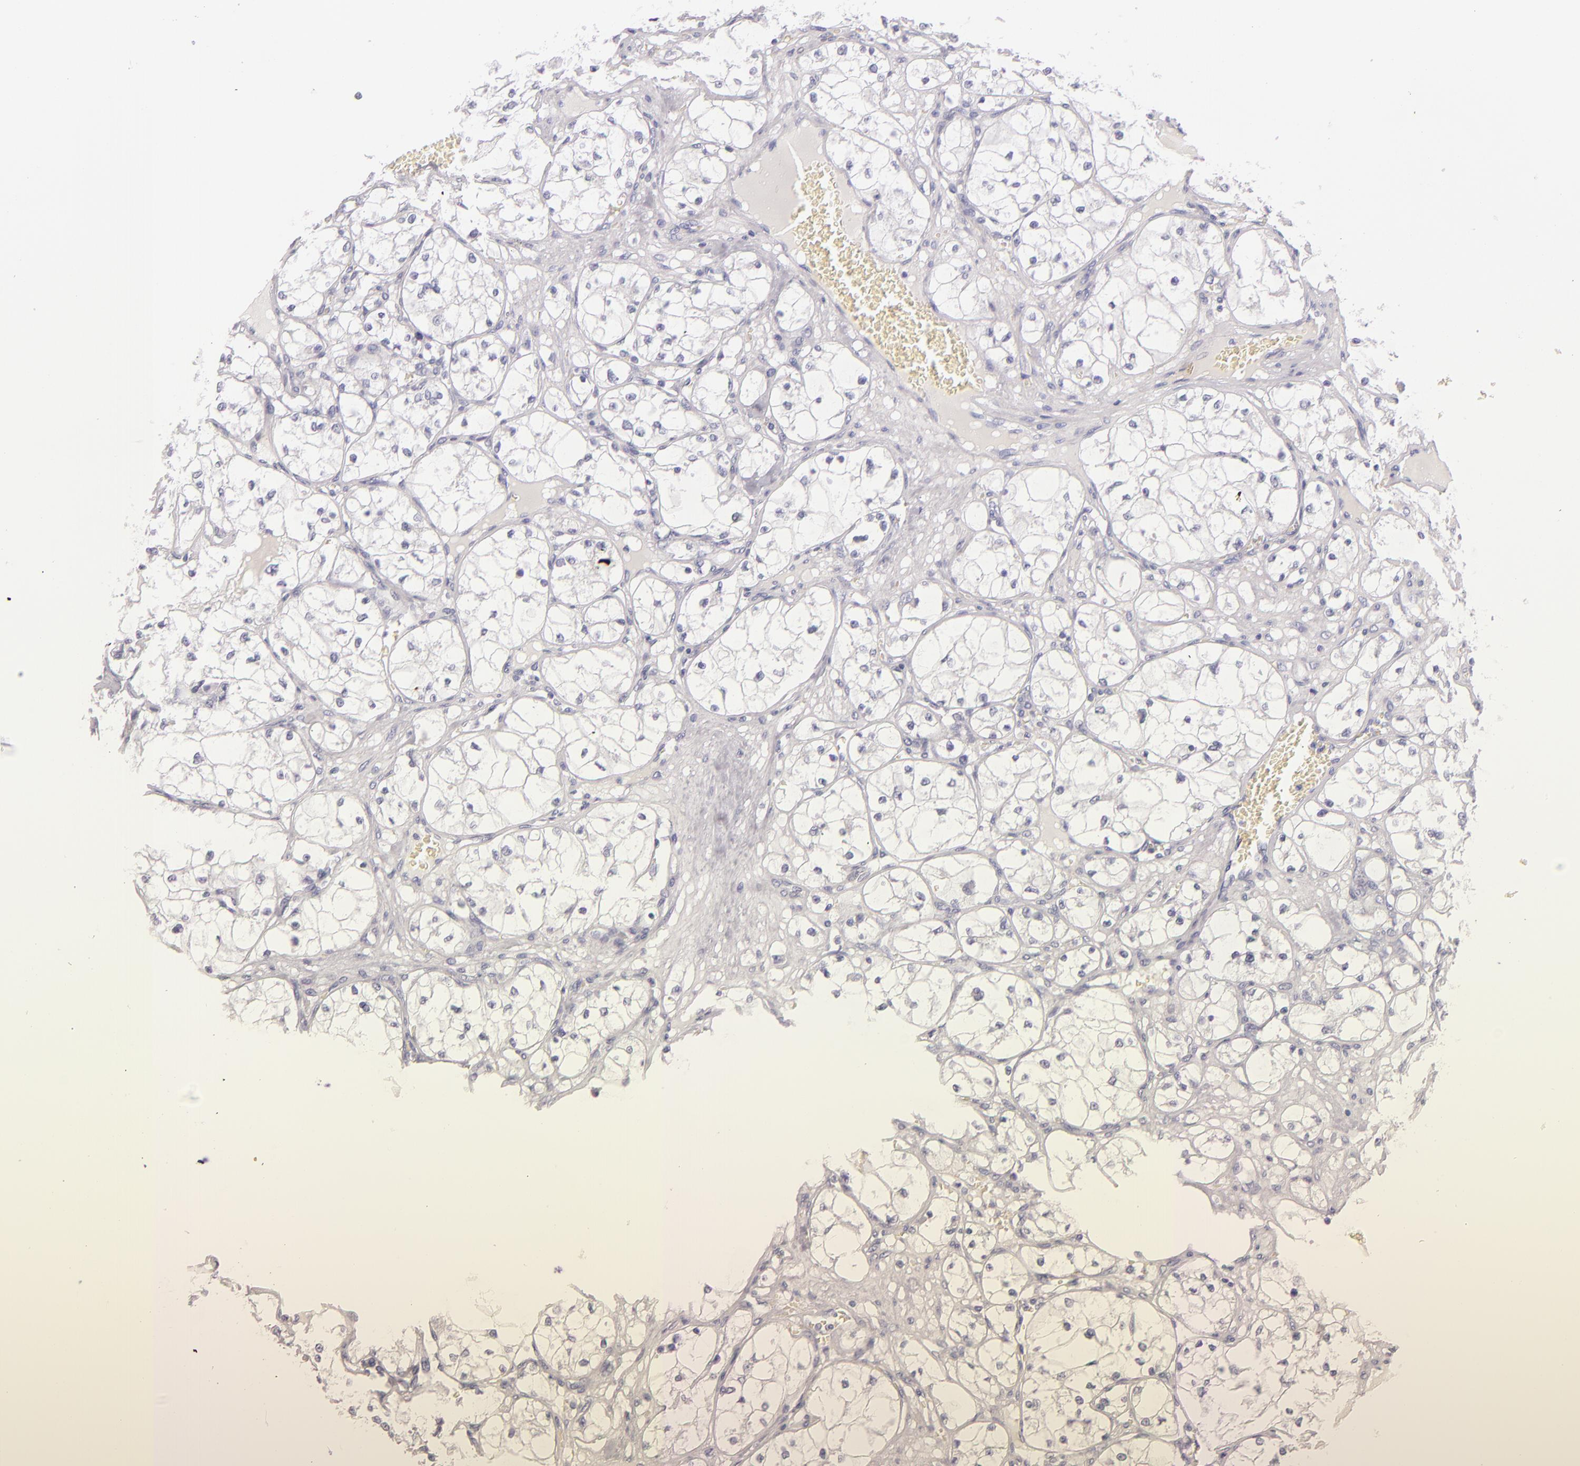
{"staining": {"intensity": "negative", "quantity": "none", "location": "none"}, "tissue": "renal cancer", "cell_type": "Tumor cells", "image_type": "cancer", "snomed": [{"axis": "morphology", "description": "Adenocarcinoma, NOS"}, {"axis": "topography", "description": "Kidney"}], "caption": "Tumor cells are negative for protein expression in human renal adenocarcinoma.", "gene": "FABP1", "patient": {"sex": "male", "age": 61}}